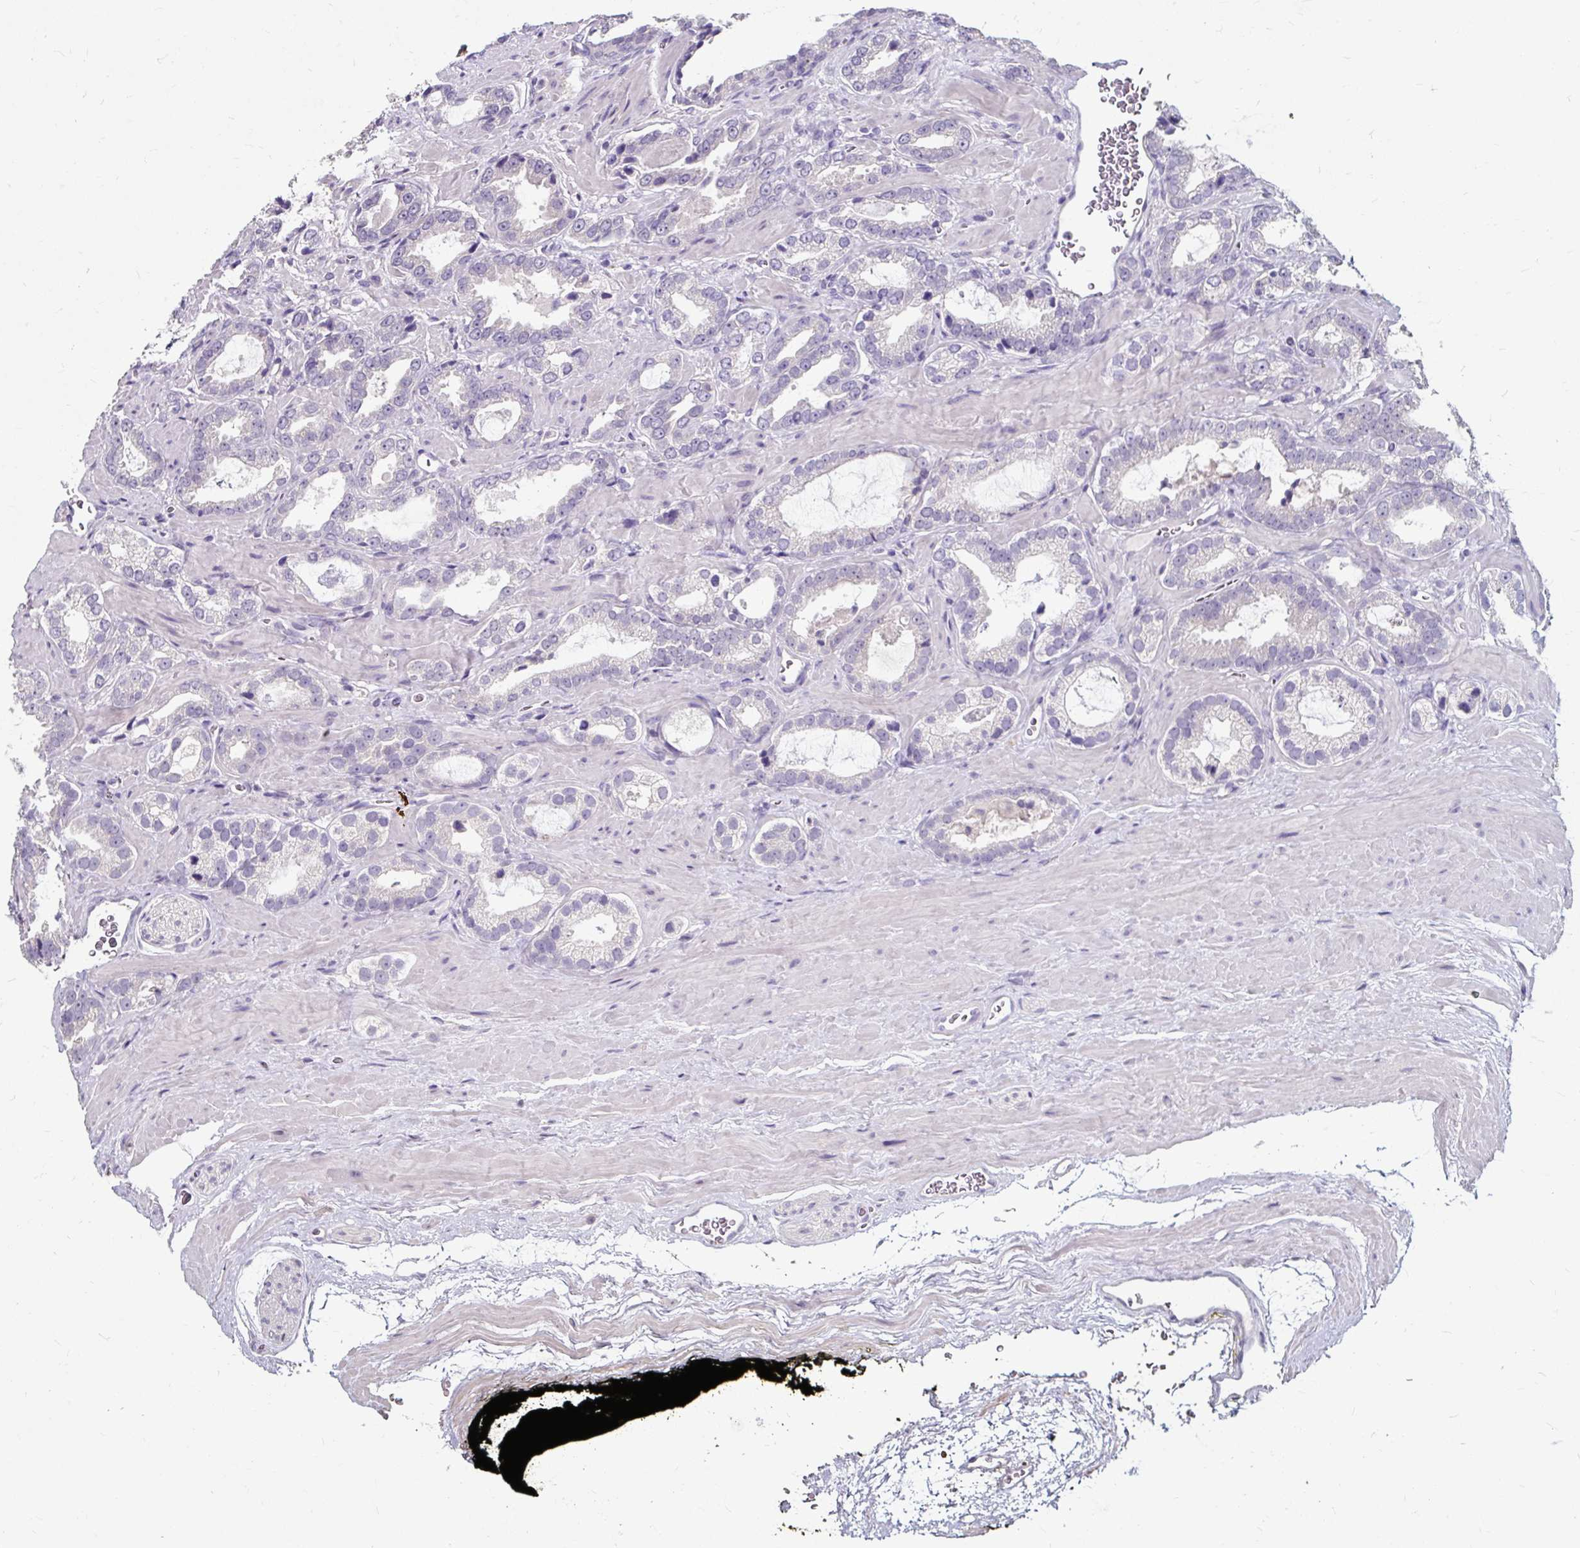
{"staining": {"intensity": "negative", "quantity": "none", "location": "none"}, "tissue": "prostate cancer", "cell_type": "Tumor cells", "image_type": "cancer", "snomed": [{"axis": "morphology", "description": "Adenocarcinoma, Low grade"}, {"axis": "topography", "description": "Prostate"}], "caption": "Tumor cells are negative for protein expression in human prostate cancer (adenocarcinoma (low-grade)).", "gene": "KLHL24", "patient": {"sex": "male", "age": 62}}